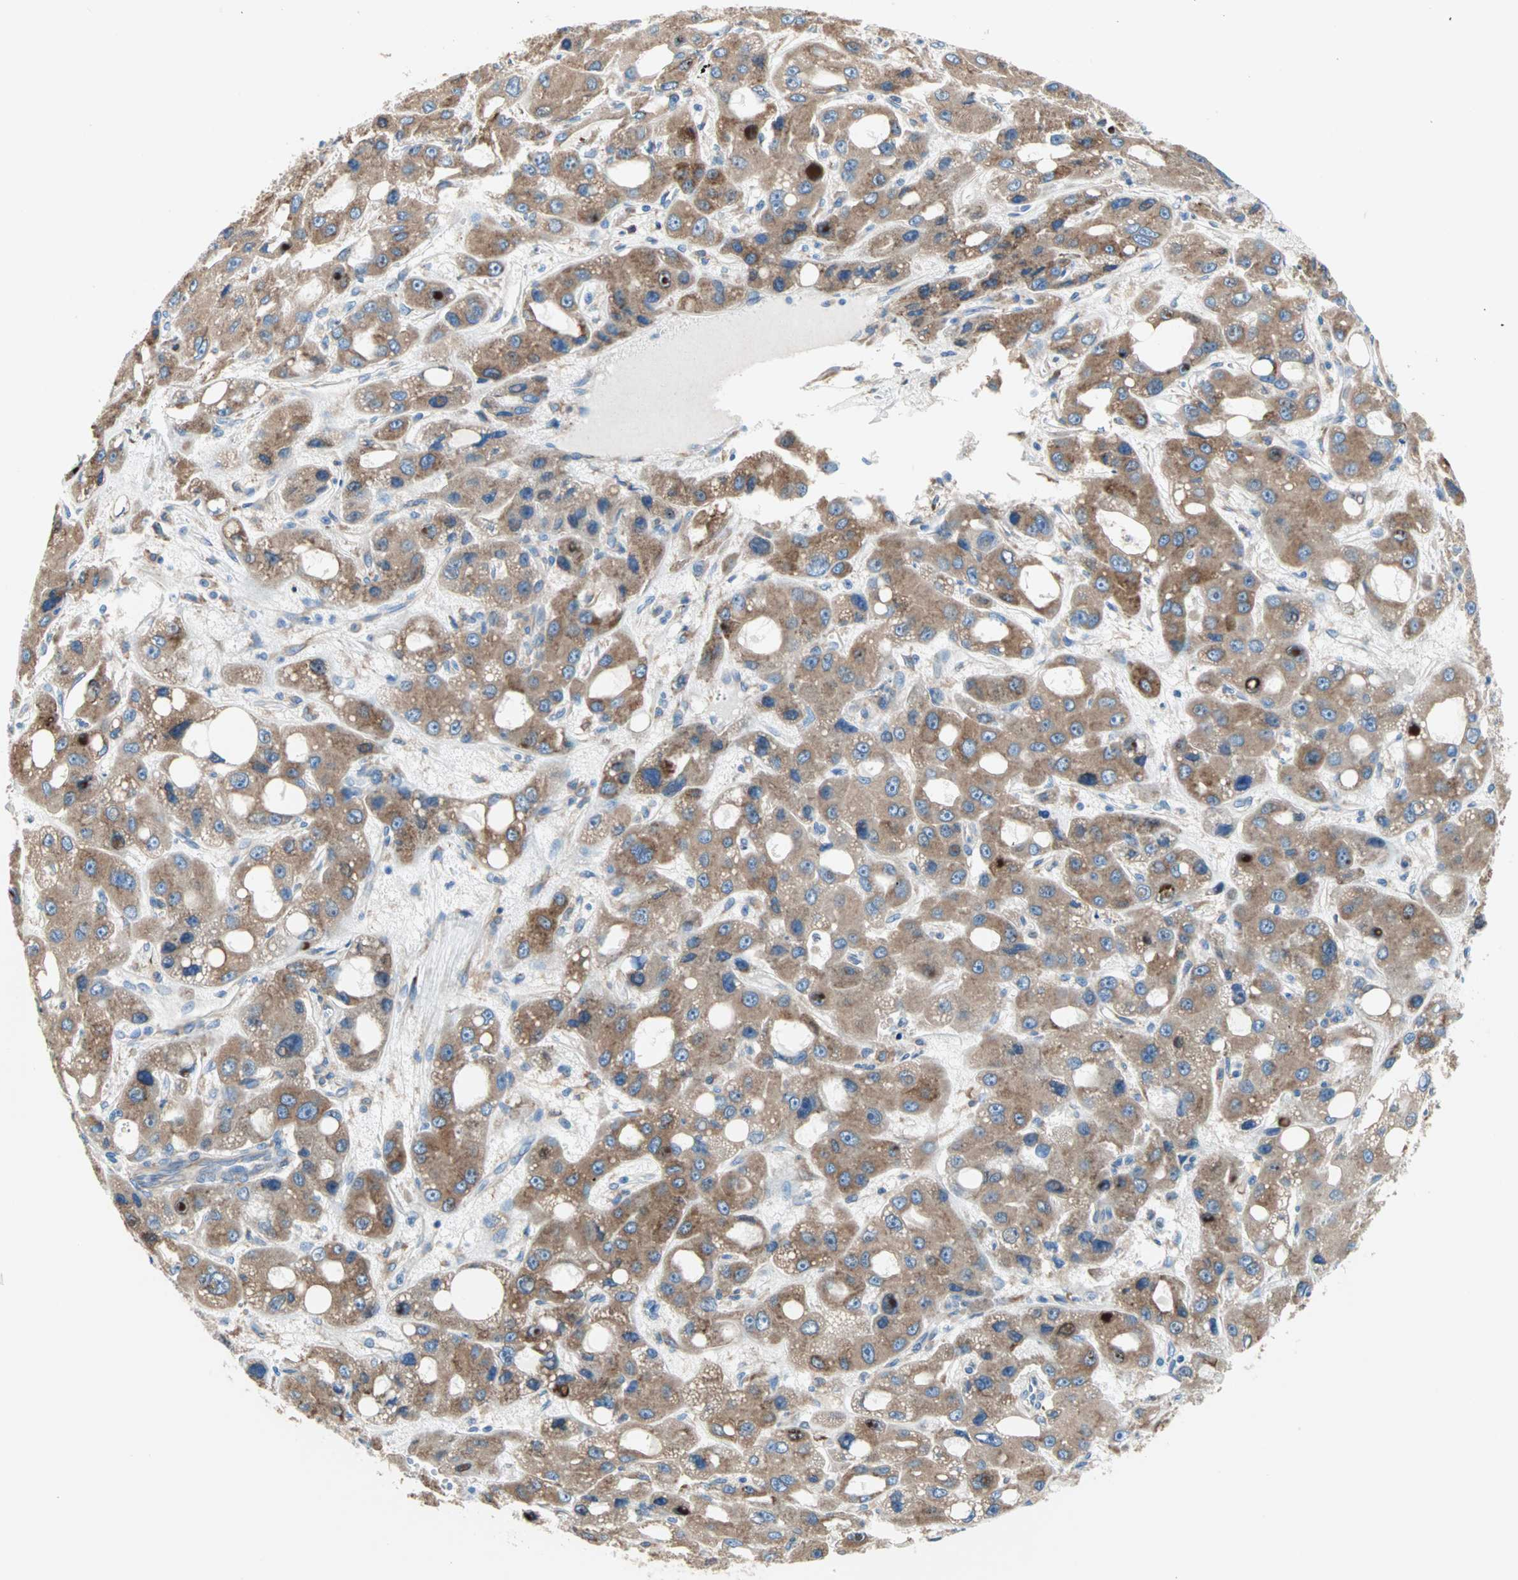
{"staining": {"intensity": "moderate", "quantity": ">75%", "location": "cytoplasmic/membranous"}, "tissue": "liver cancer", "cell_type": "Tumor cells", "image_type": "cancer", "snomed": [{"axis": "morphology", "description": "Carcinoma, Hepatocellular, NOS"}, {"axis": "topography", "description": "Liver"}], "caption": "Hepatocellular carcinoma (liver) tissue shows moderate cytoplasmic/membranous staining in approximately >75% of tumor cells, visualized by immunohistochemistry.", "gene": "PLCXD1", "patient": {"sex": "male", "age": 55}}